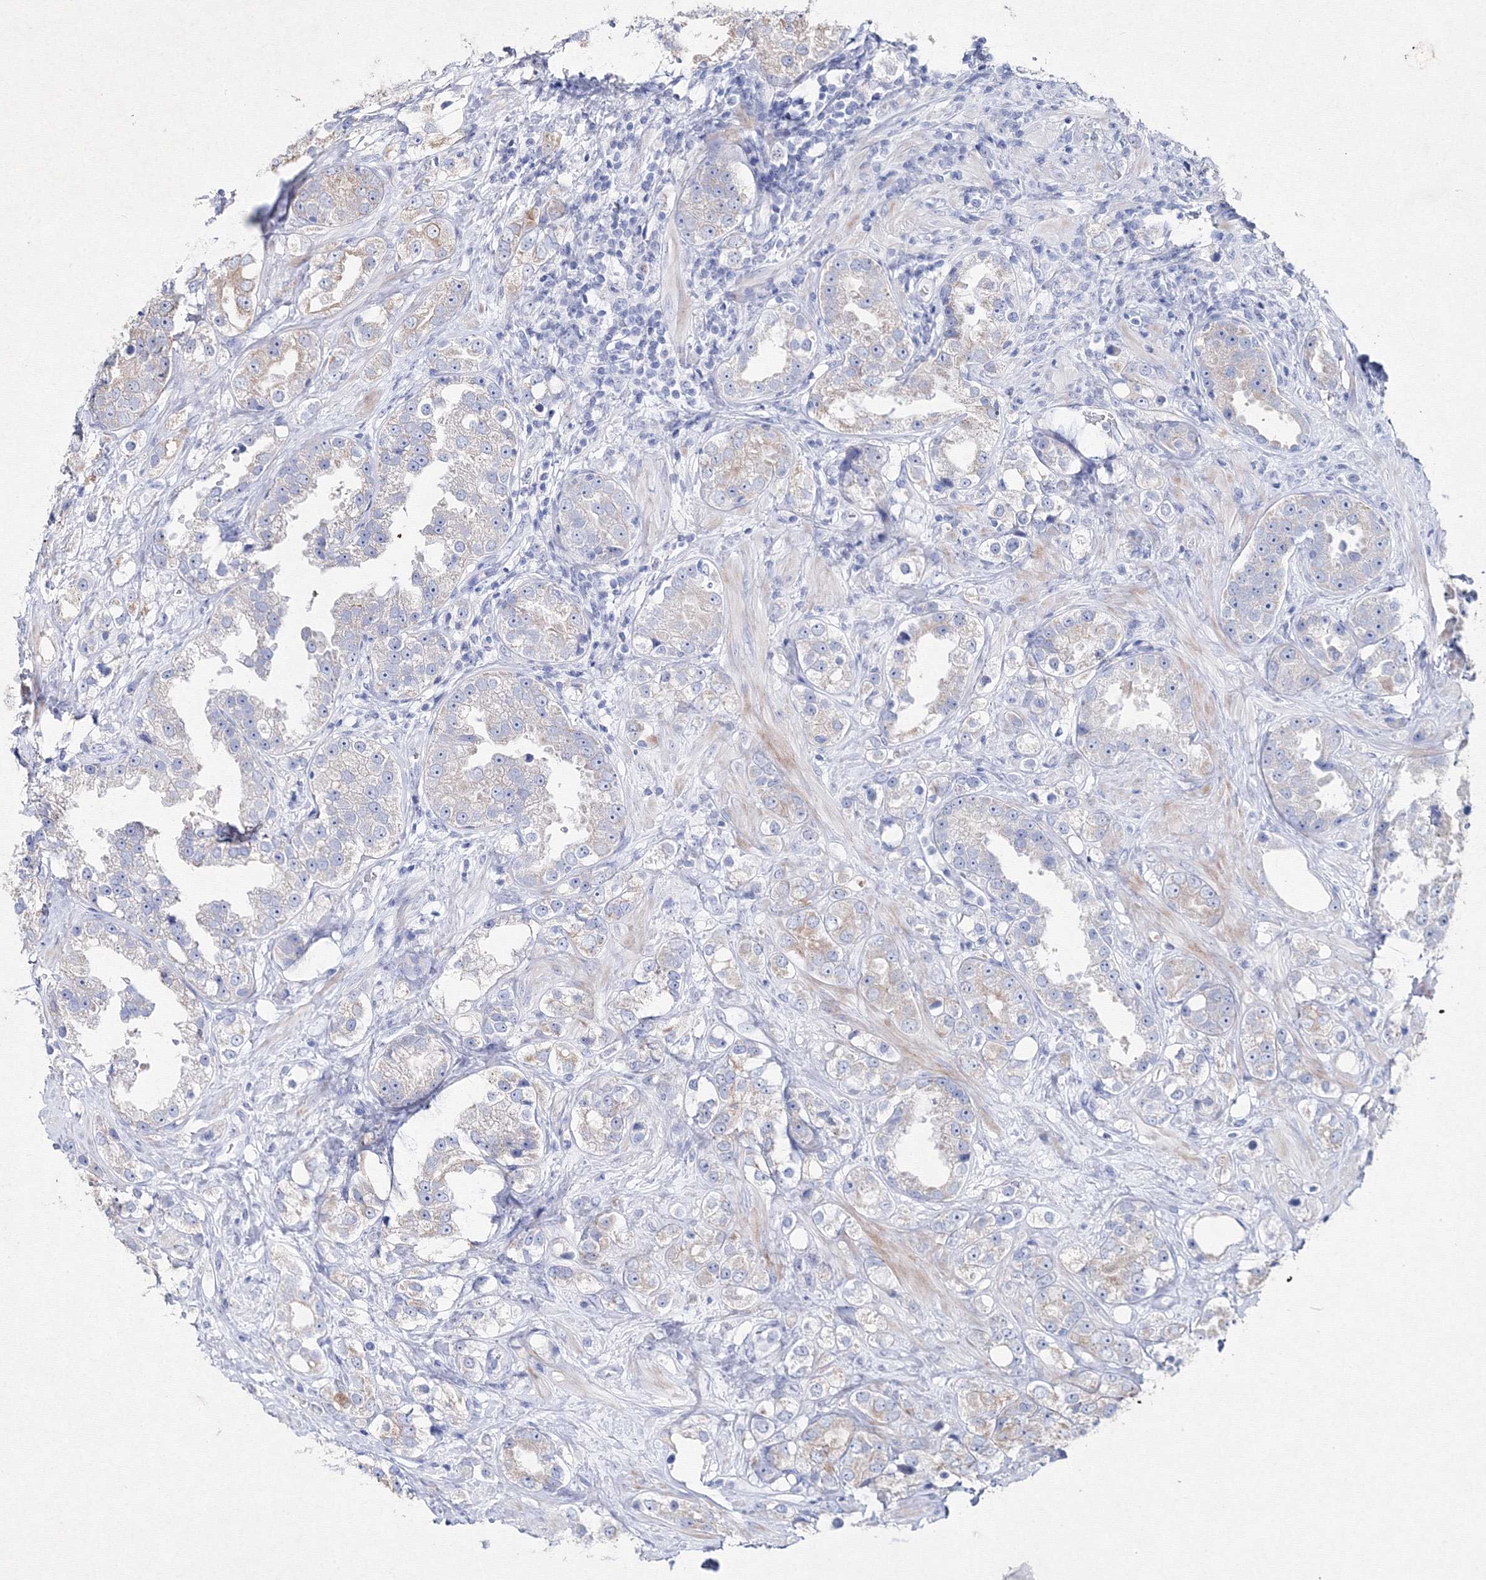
{"staining": {"intensity": "weak", "quantity": "<25%", "location": "cytoplasmic/membranous"}, "tissue": "prostate cancer", "cell_type": "Tumor cells", "image_type": "cancer", "snomed": [{"axis": "morphology", "description": "Adenocarcinoma, NOS"}, {"axis": "topography", "description": "Prostate"}], "caption": "The histopathology image demonstrates no staining of tumor cells in prostate cancer (adenocarcinoma). The staining is performed using DAB (3,3'-diaminobenzidine) brown chromogen with nuclei counter-stained in using hematoxylin.", "gene": "SMIM29", "patient": {"sex": "male", "age": 79}}